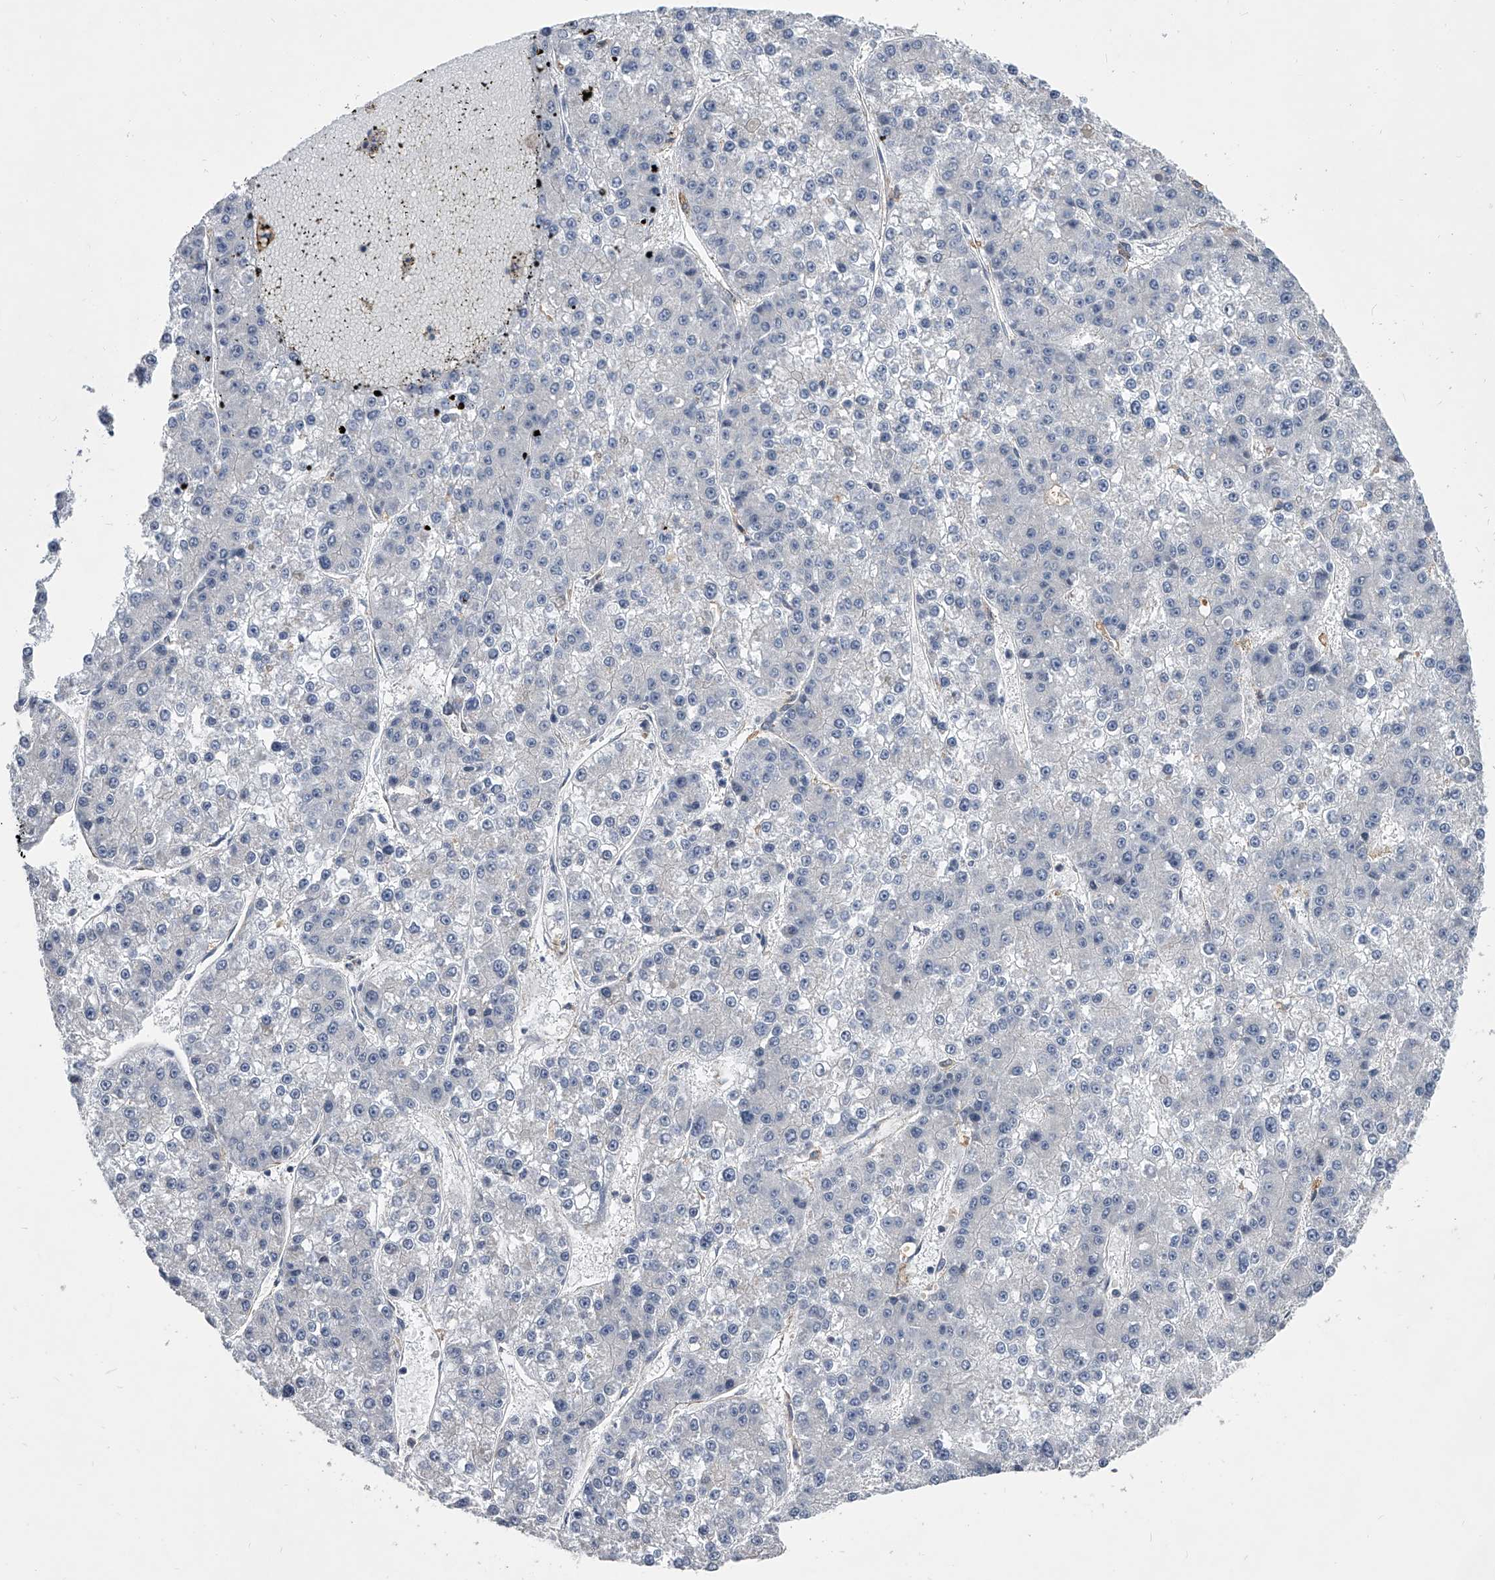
{"staining": {"intensity": "negative", "quantity": "none", "location": "none"}, "tissue": "liver cancer", "cell_type": "Tumor cells", "image_type": "cancer", "snomed": [{"axis": "morphology", "description": "Carcinoma, Hepatocellular, NOS"}, {"axis": "topography", "description": "Liver"}], "caption": "Image shows no significant protein expression in tumor cells of liver hepatocellular carcinoma. (Stains: DAB immunohistochemistry (IHC) with hematoxylin counter stain, Microscopy: brightfield microscopy at high magnification).", "gene": "MAP4K3", "patient": {"sex": "female", "age": 73}}